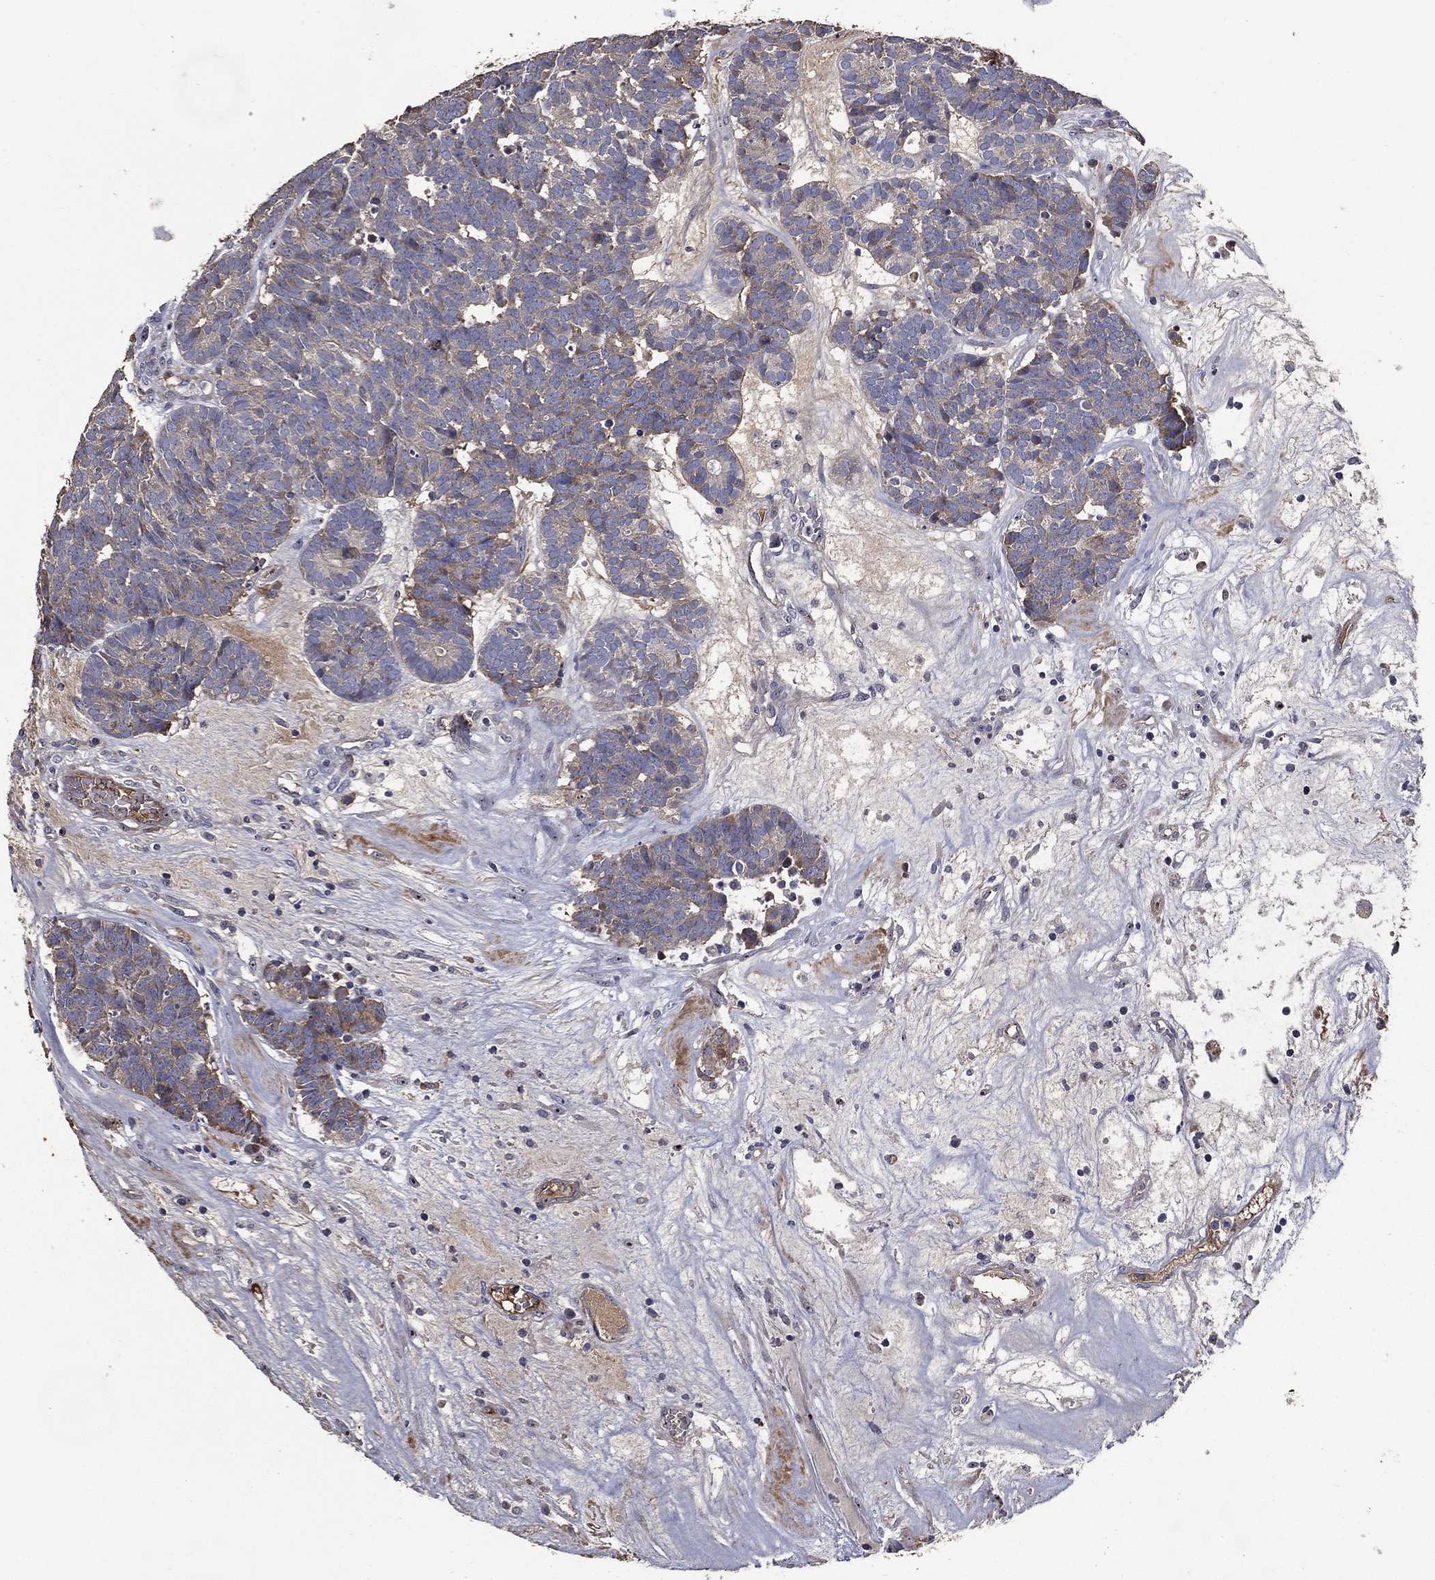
{"staining": {"intensity": "negative", "quantity": "none", "location": "none"}, "tissue": "head and neck cancer", "cell_type": "Tumor cells", "image_type": "cancer", "snomed": [{"axis": "morphology", "description": "Adenocarcinoma, NOS"}, {"axis": "topography", "description": "Head-Neck"}], "caption": "Adenocarcinoma (head and neck) was stained to show a protein in brown. There is no significant staining in tumor cells.", "gene": "EFNA1", "patient": {"sex": "female", "age": 81}}